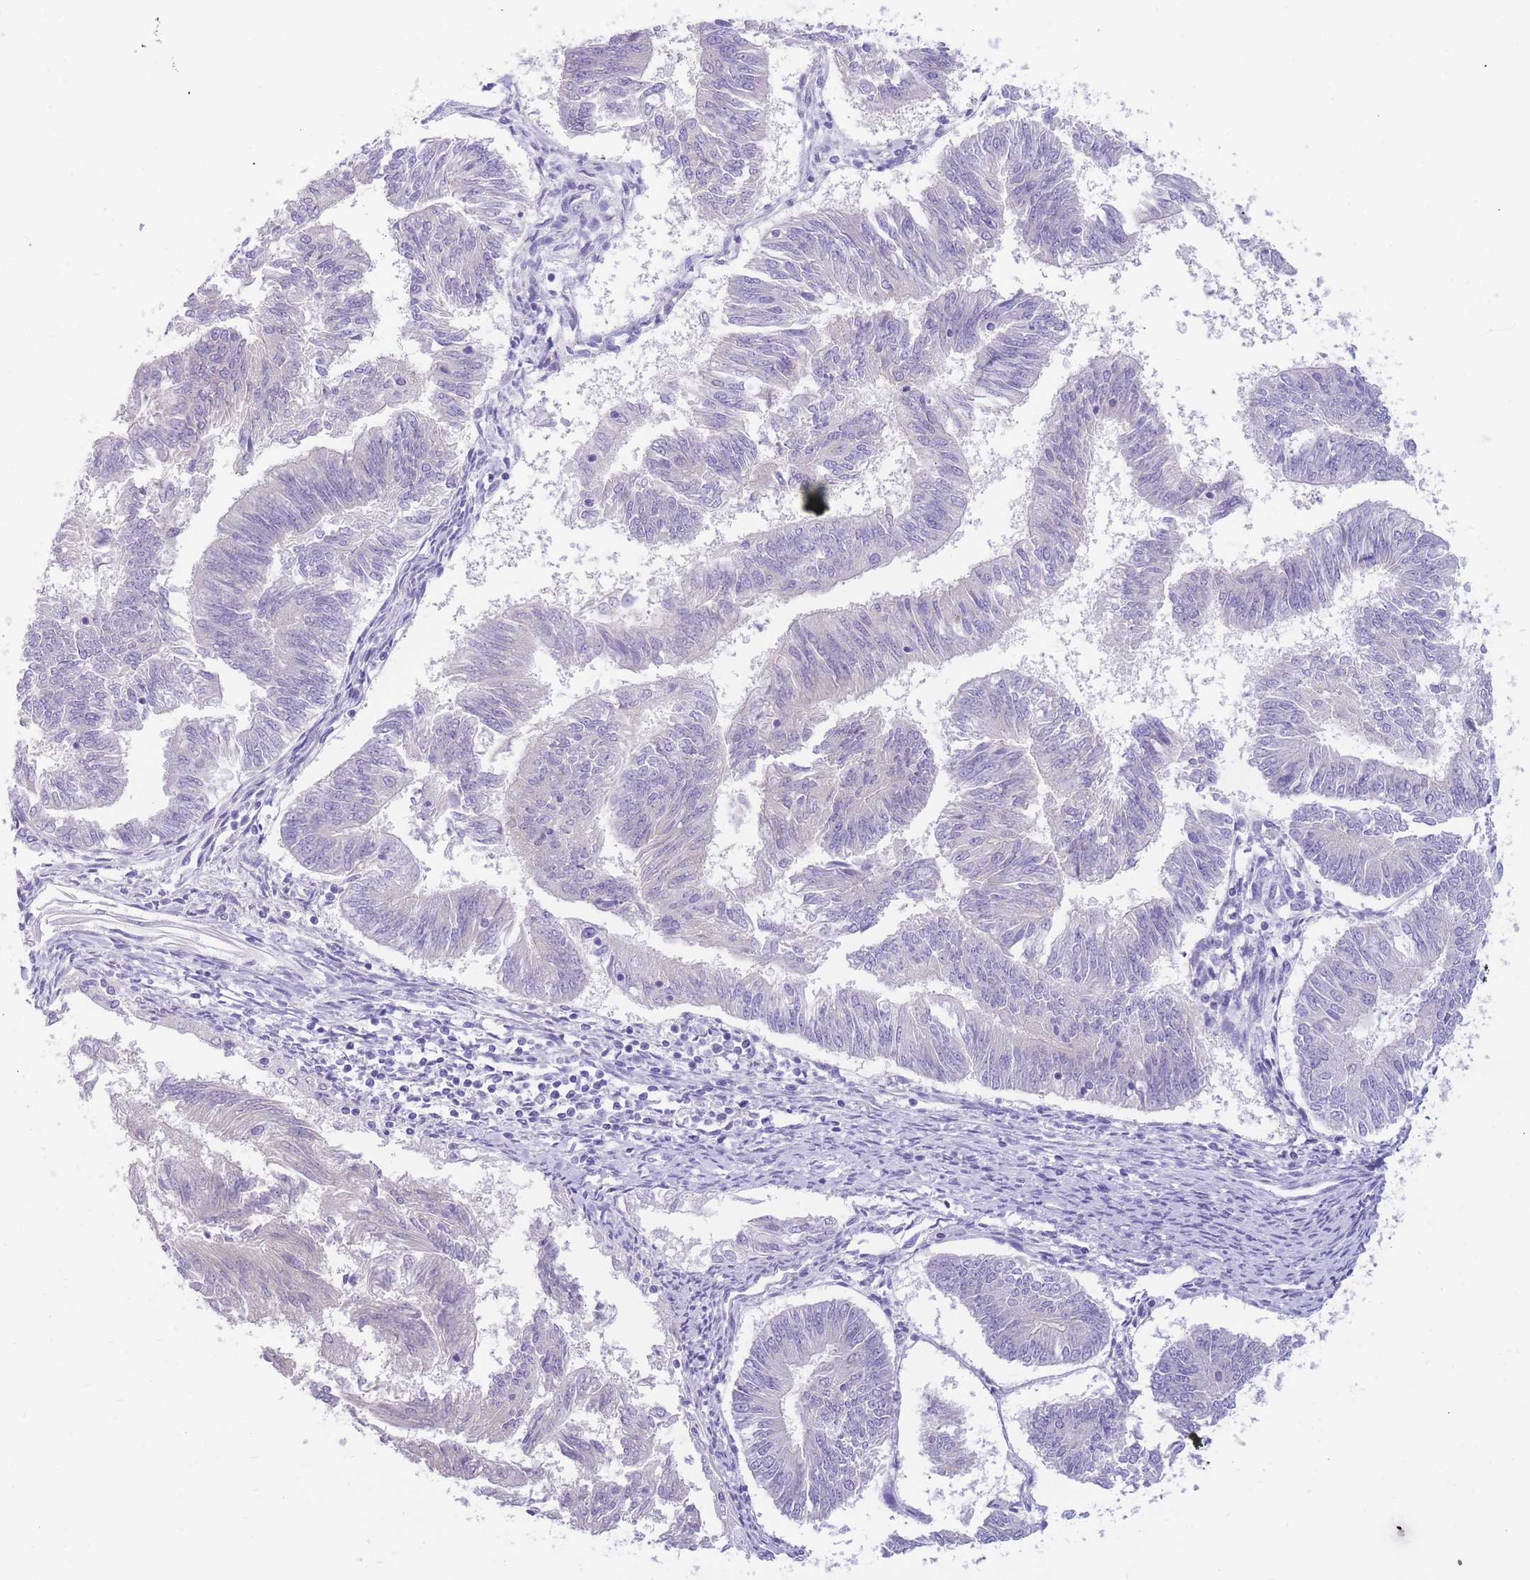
{"staining": {"intensity": "negative", "quantity": "none", "location": "none"}, "tissue": "endometrial cancer", "cell_type": "Tumor cells", "image_type": "cancer", "snomed": [{"axis": "morphology", "description": "Adenocarcinoma, NOS"}, {"axis": "topography", "description": "Endometrium"}], "caption": "Immunohistochemistry (IHC) histopathology image of human adenocarcinoma (endometrial) stained for a protein (brown), which reveals no expression in tumor cells. (Immunohistochemistry, brightfield microscopy, high magnification).", "gene": "SSUH2", "patient": {"sex": "female", "age": 58}}